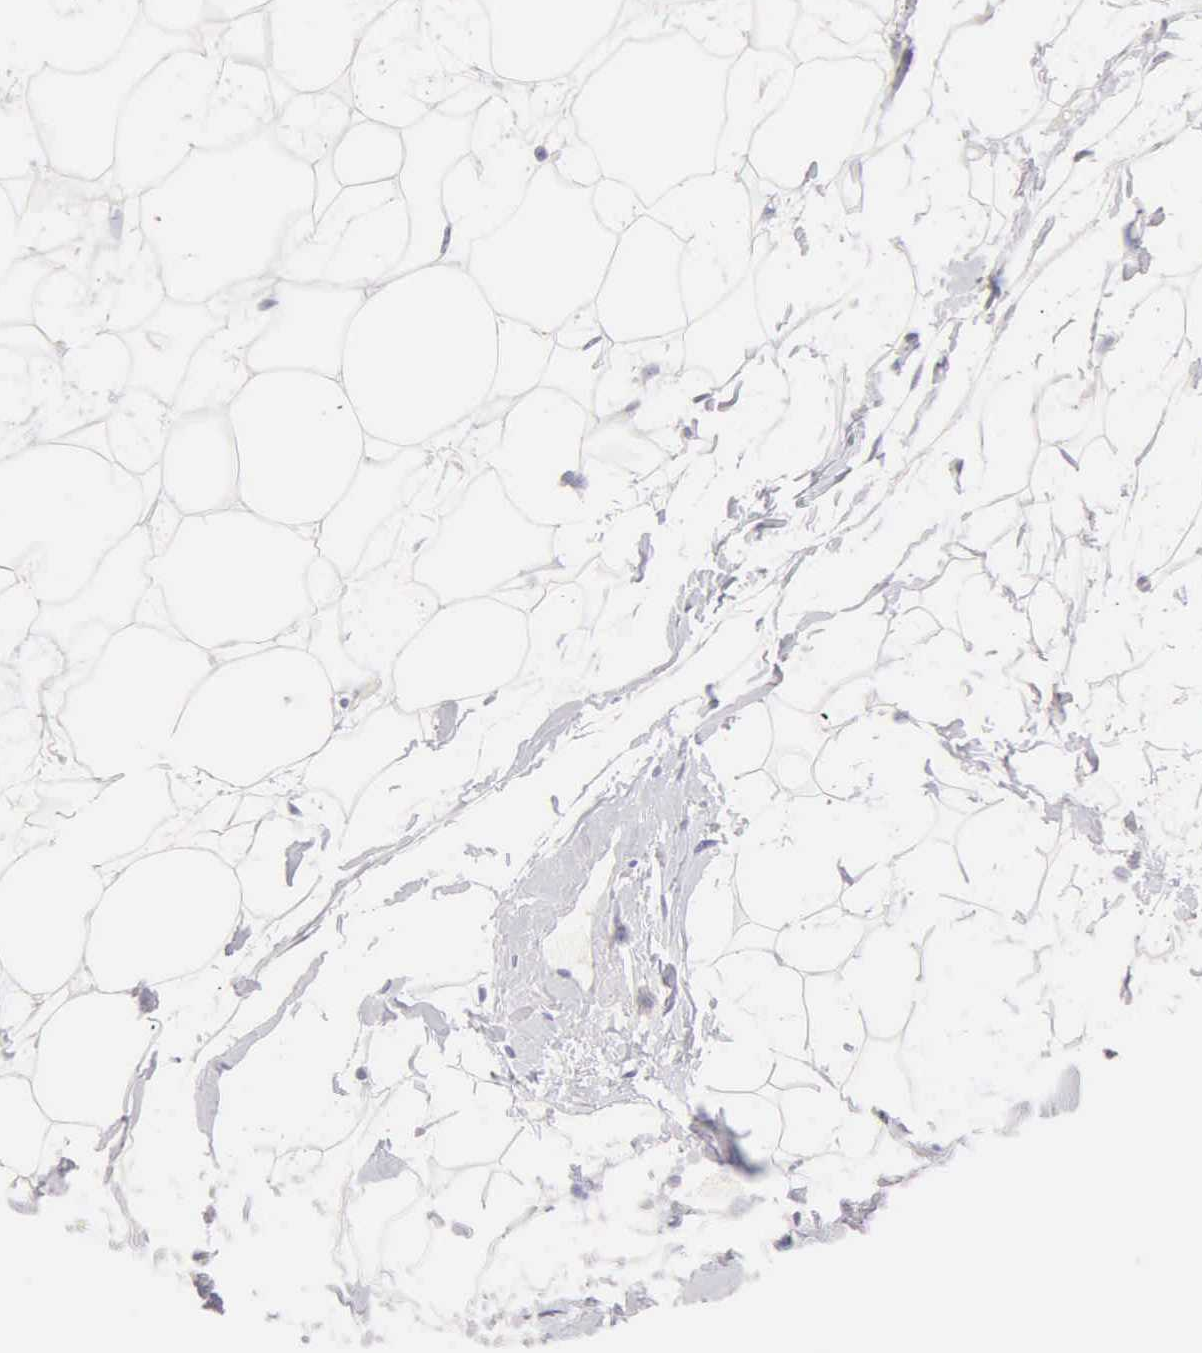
{"staining": {"intensity": "negative", "quantity": "none", "location": "none"}, "tissue": "adipose tissue", "cell_type": "Adipocytes", "image_type": "normal", "snomed": [{"axis": "morphology", "description": "Normal tissue, NOS"}, {"axis": "topography", "description": "Breast"}], "caption": "Immunohistochemistry (IHC) of unremarkable adipose tissue exhibits no staining in adipocytes.", "gene": "KRT14", "patient": {"sex": "female", "age": 44}}